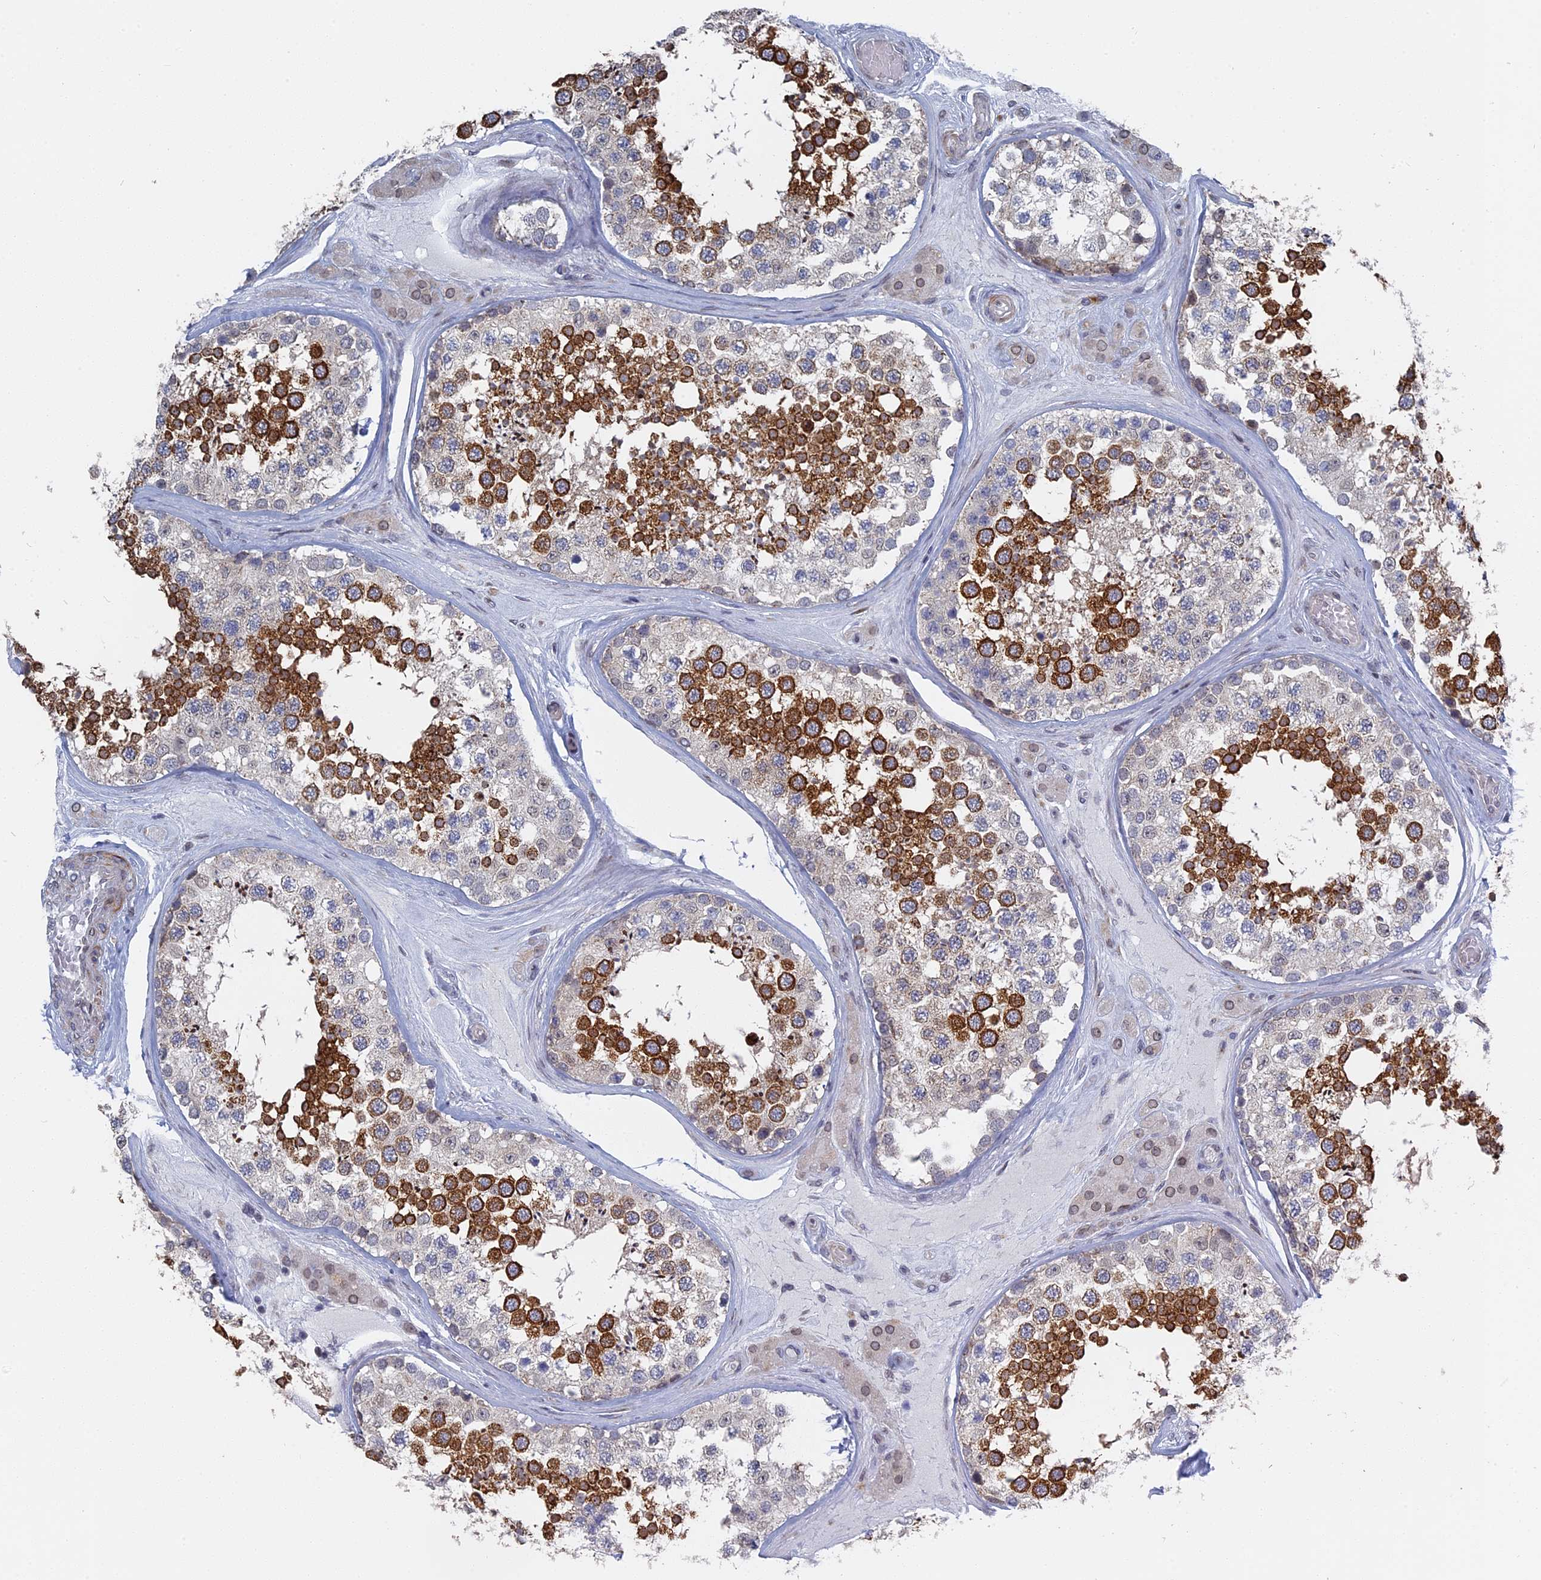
{"staining": {"intensity": "strong", "quantity": "25%-75%", "location": "cytoplasmic/membranous"}, "tissue": "testis", "cell_type": "Cells in seminiferous ducts", "image_type": "normal", "snomed": [{"axis": "morphology", "description": "Normal tissue, NOS"}, {"axis": "topography", "description": "Testis"}], "caption": "The image reveals a brown stain indicating the presence of a protein in the cytoplasmic/membranous of cells in seminiferous ducts in testis. (DAB (3,3'-diaminobenzidine) IHC, brown staining for protein, blue staining for nuclei).", "gene": "MTRF1", "patient": {"sex": "male", "age": 46}}